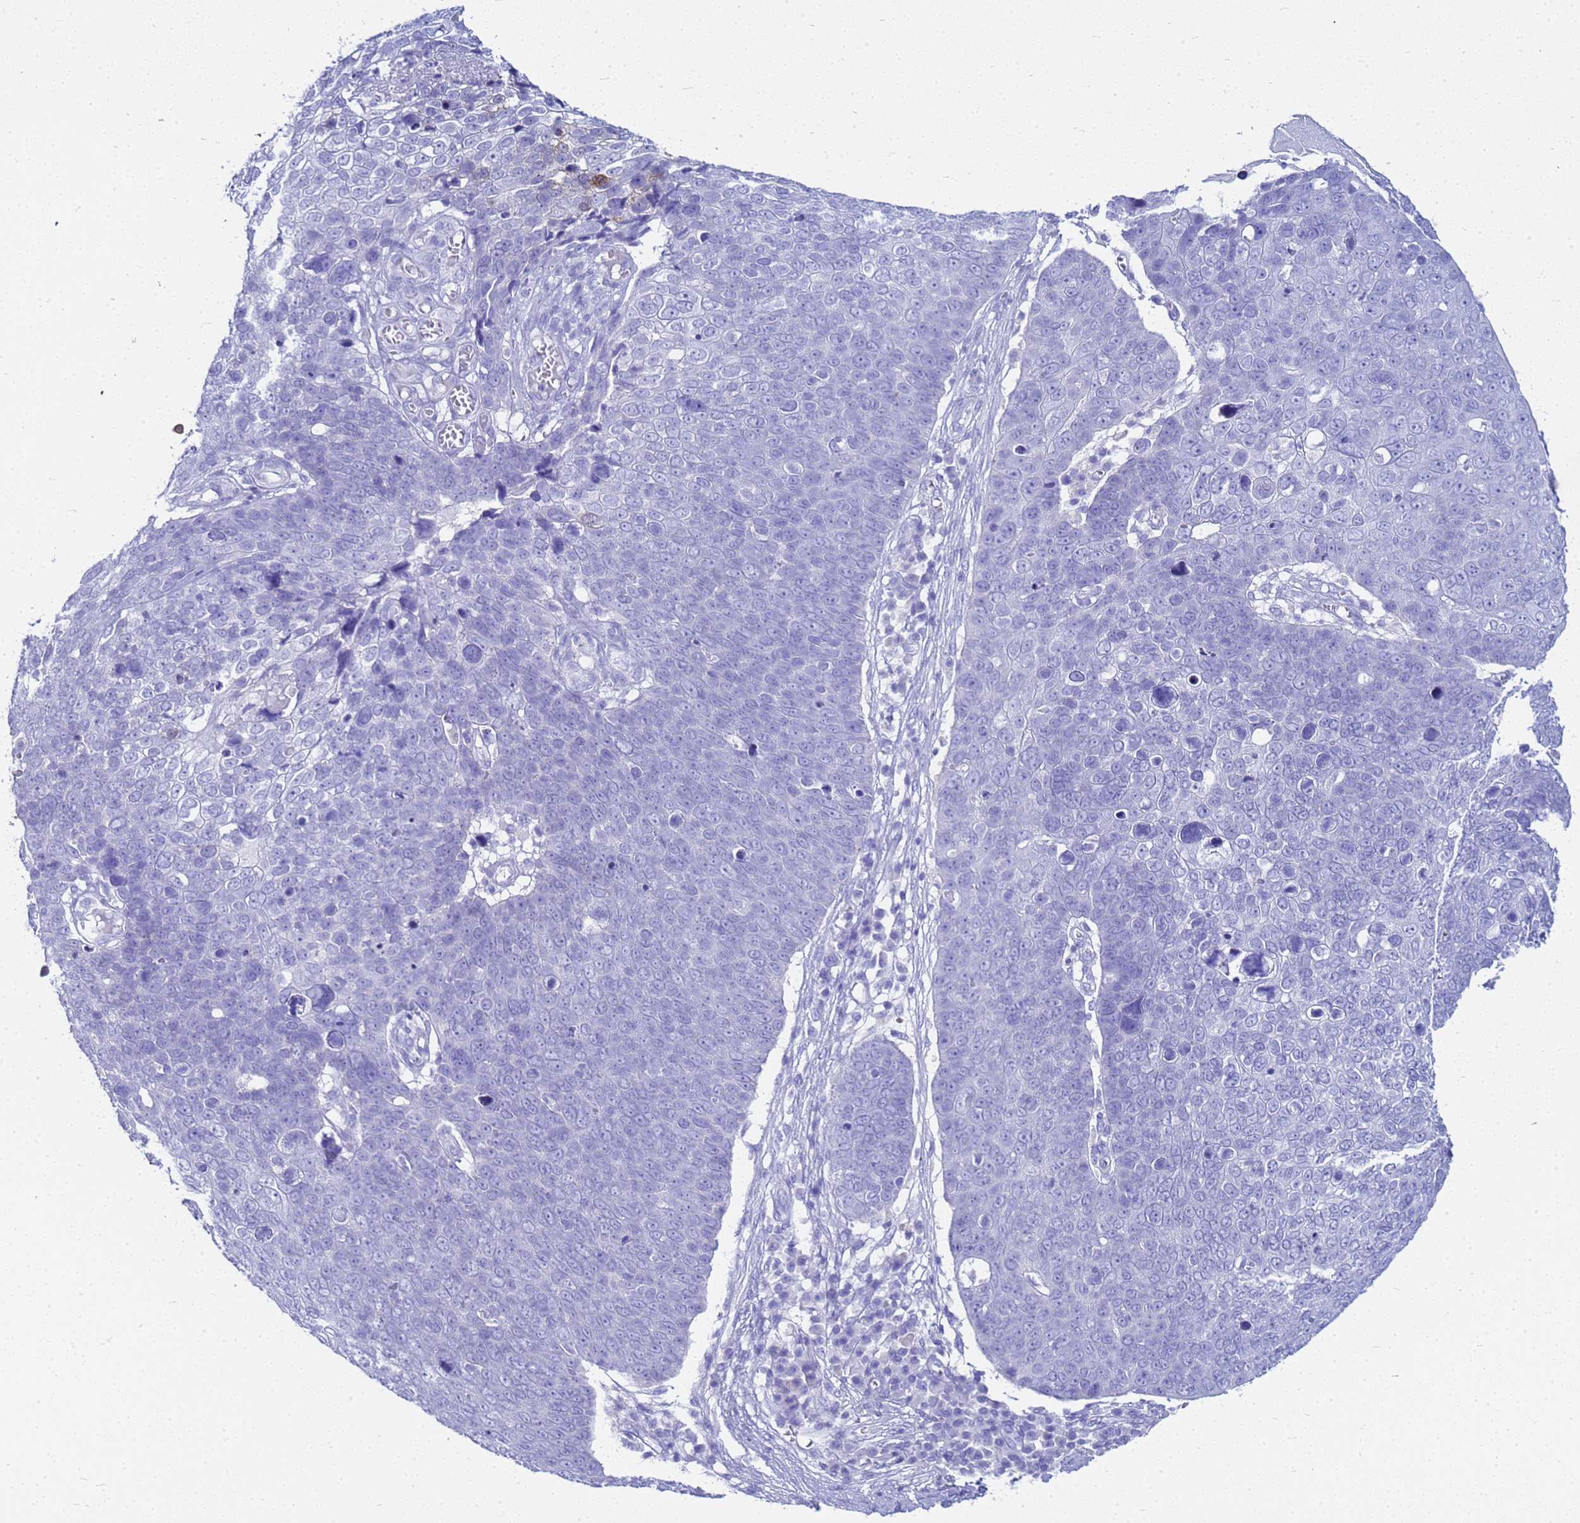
{"staining": {"intensity": "negative", "quantity": "none", "location": "none"}, "tissue": "skin cancer", "cell_type": "Tumor cells", "image_type": "cancer", "snomed": [{"axis": "morphology", "description": "Squamous cell carcinoma, NOS"}, {"axis": "topography", "description": "Skin"}], "caption": "IHC photomicrograph of neoplastic tissue: human skin cancer (squamous cell carcinoma) stained with DAB demonstrates no significant protein positivity in tumor cells.", "gene": "CKB", "patient": {"sex": "male", "age": 71}}